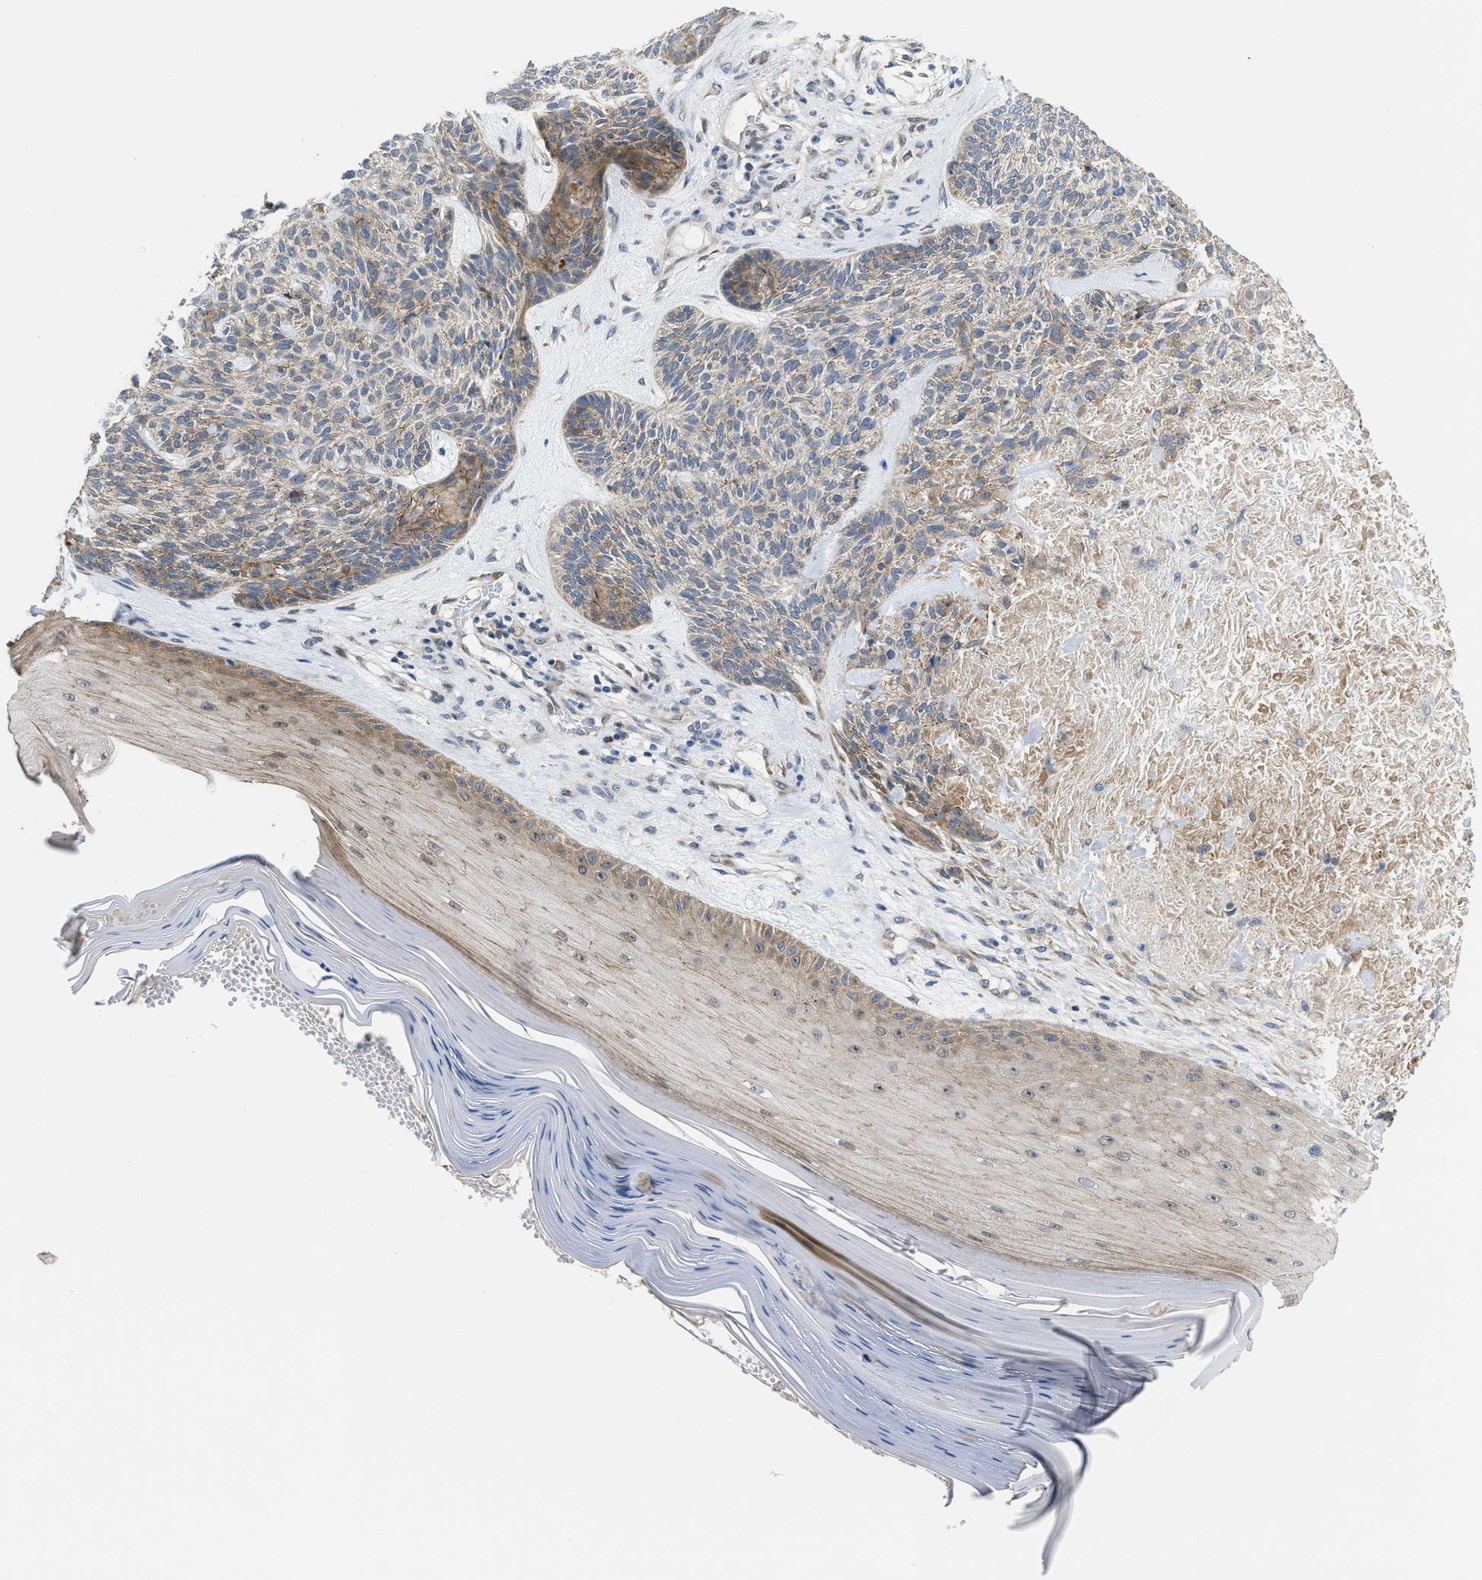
{"staining": {"intensity": "weak", "quantity": "<25%", "location": "cytoplasmic/membranous"}, "tissue": "skin cancer", "cell_type": "Tumor cells", "image_type": "cancer", "snomed": [{"axis": "morphology", "description": "Basal cell carcinoma"}, {"axis": "topography", "description": "Skin"}], "caption": "Immunohistochemistry micrograph of human skin basal cell carcinoma stained for a protein (brown), which exhibits no staining in tumor cells.", "gene": "CDPF1", "patient": {"sex": "male", "age": 55}}